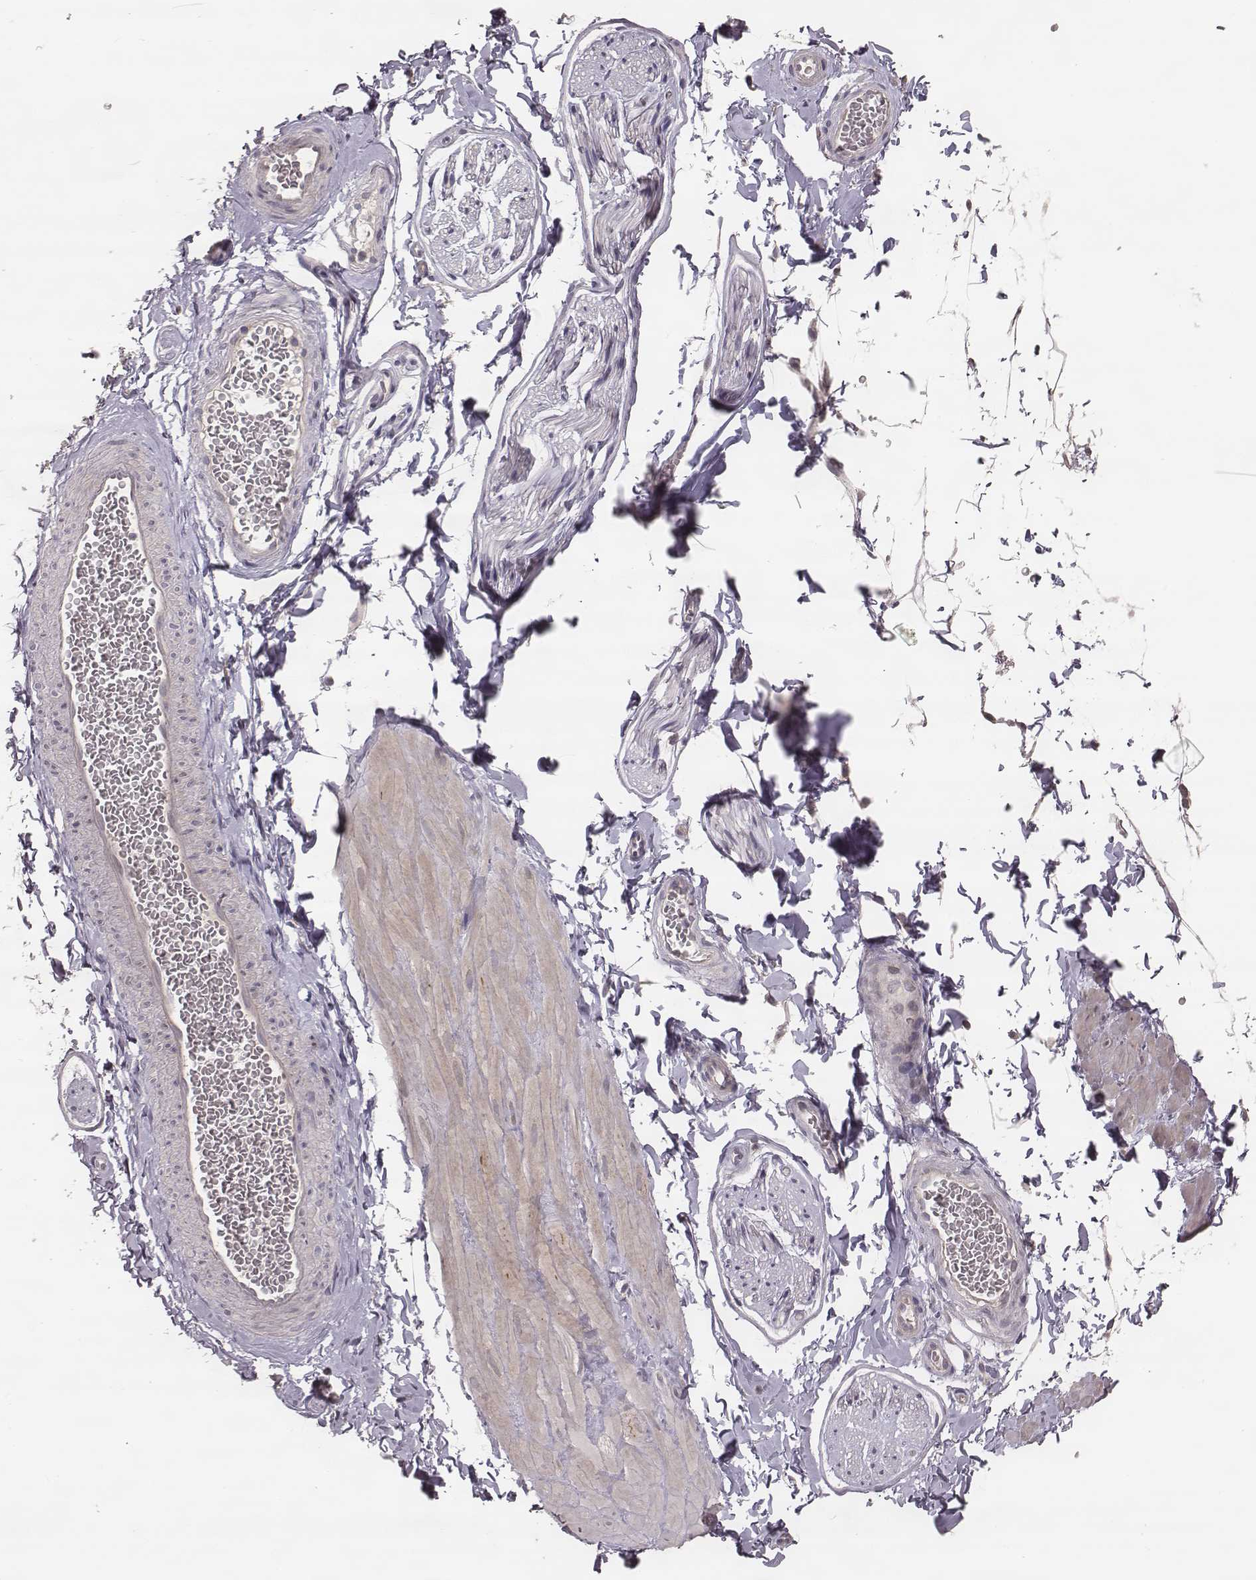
{"staining": {"intensity": "negative", "quantity": "none", "location": "none"}, "tissue": "adipose tissue", "cell_type": "Adipocytes", "image_type": "normal", "snomed": [{"axis": "morphology", "description": "Normal tissue, NOS"}, {"axis": "topography", "description": "Smooth muscle"}, {"axis": "topography", "description": "Peripheral nerve tissue"}], "caption": "Adipose tissue was stained to show a protein in brown. There is no significant positivity in adipocytes.", "gene": "HAVCR1", "patient": {"sex": "male", "age": 22}}